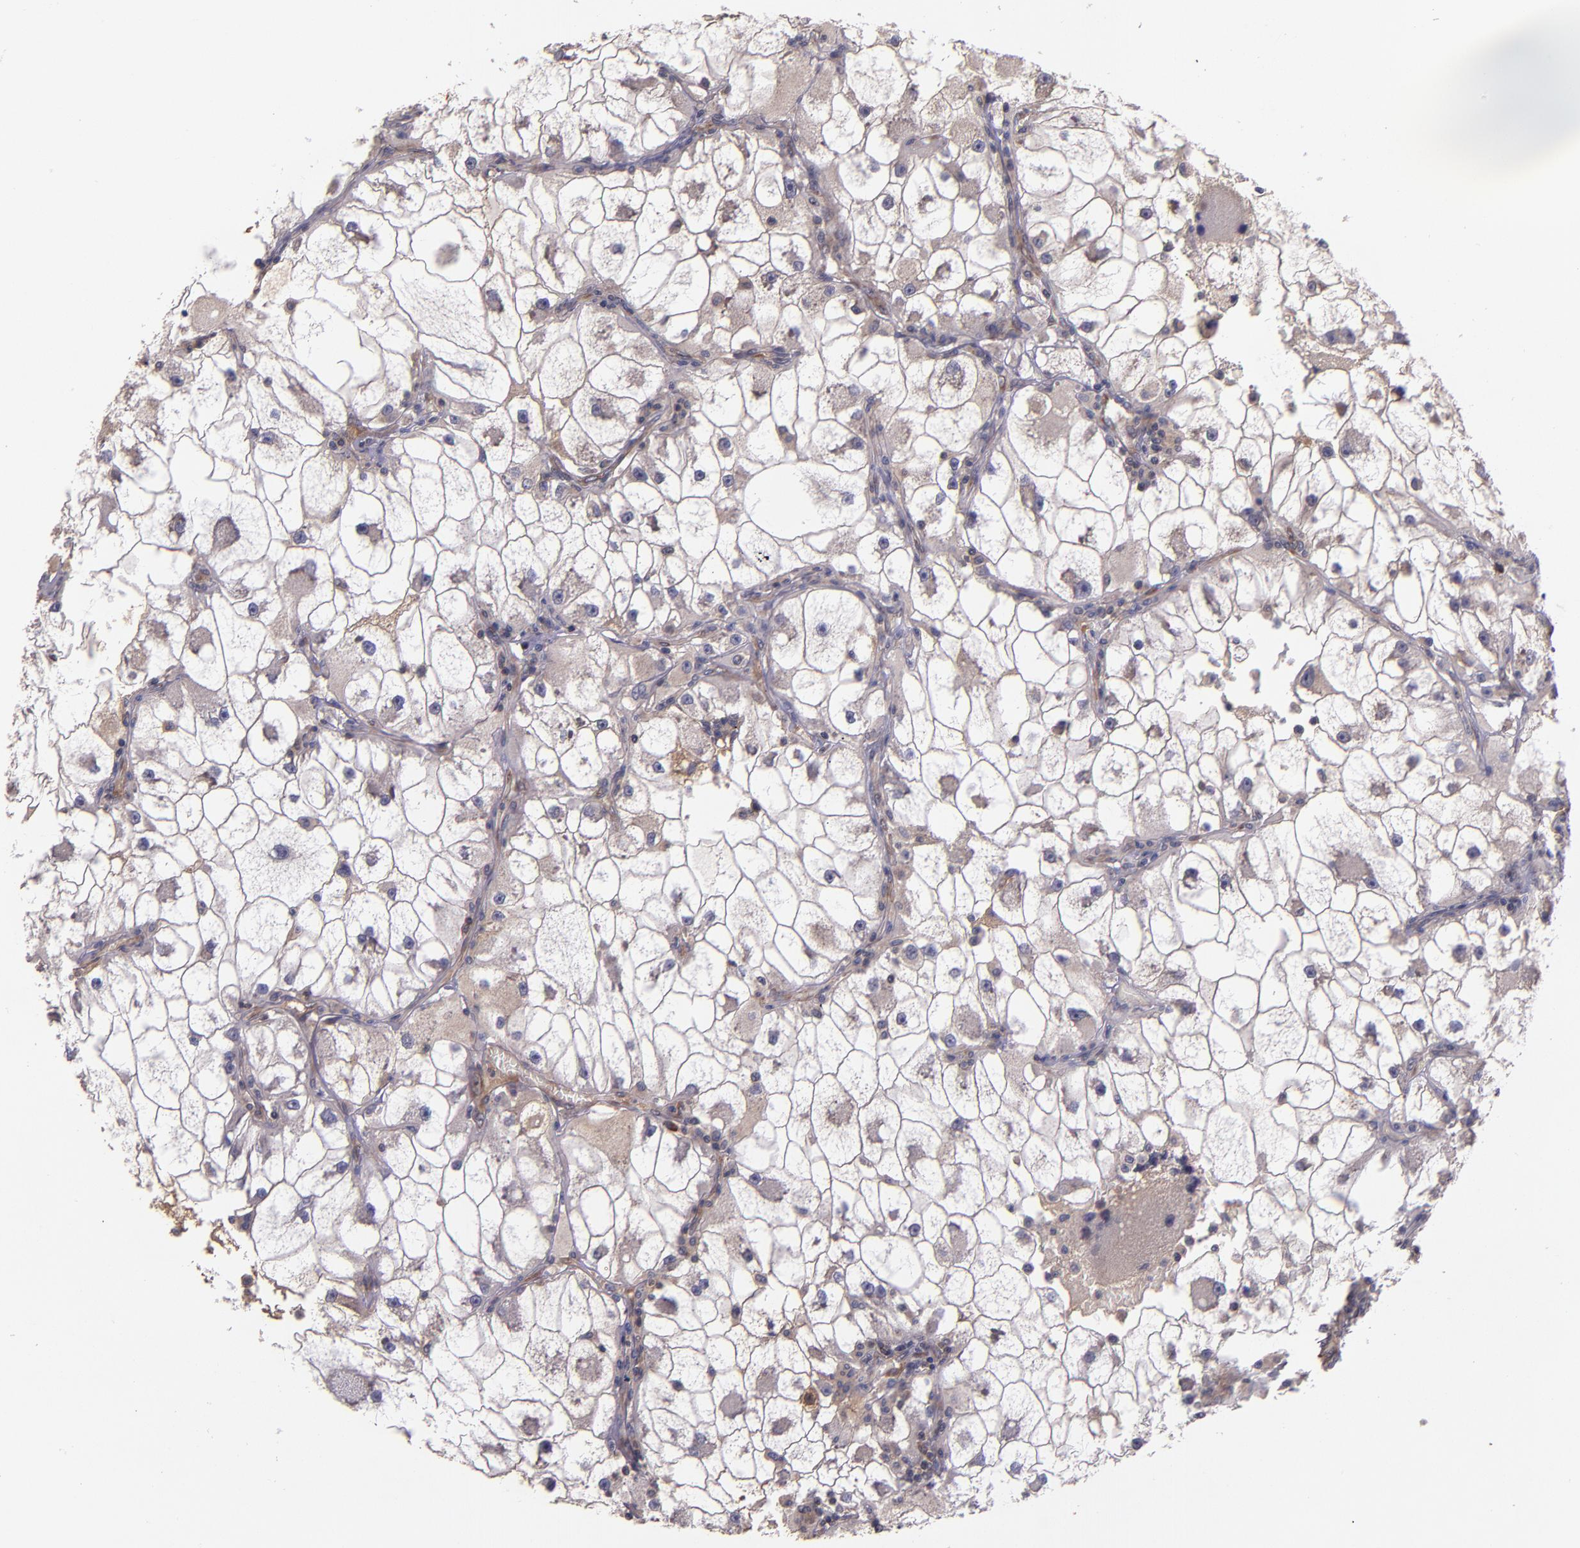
{"staining": {"intensity": "moderate", "quantity": "<25%", "location": "cytoplasmic/membranous"}, "tissue": "renal cancer", "cell_type": "Tumor cells", "image_type": "cancer", "snomed": [{"axis": "morphology", "description": "Adenocarcinoma, NOS"}, {"axis": "topography", "description": "Kidney"}], "caption": "Renal cancer (adenocarcinoma) stained with a protein marker displays moderate staining in tumor cells.", "gene": "PRAF2", "patient": {"sex": "female", "age": 73}}